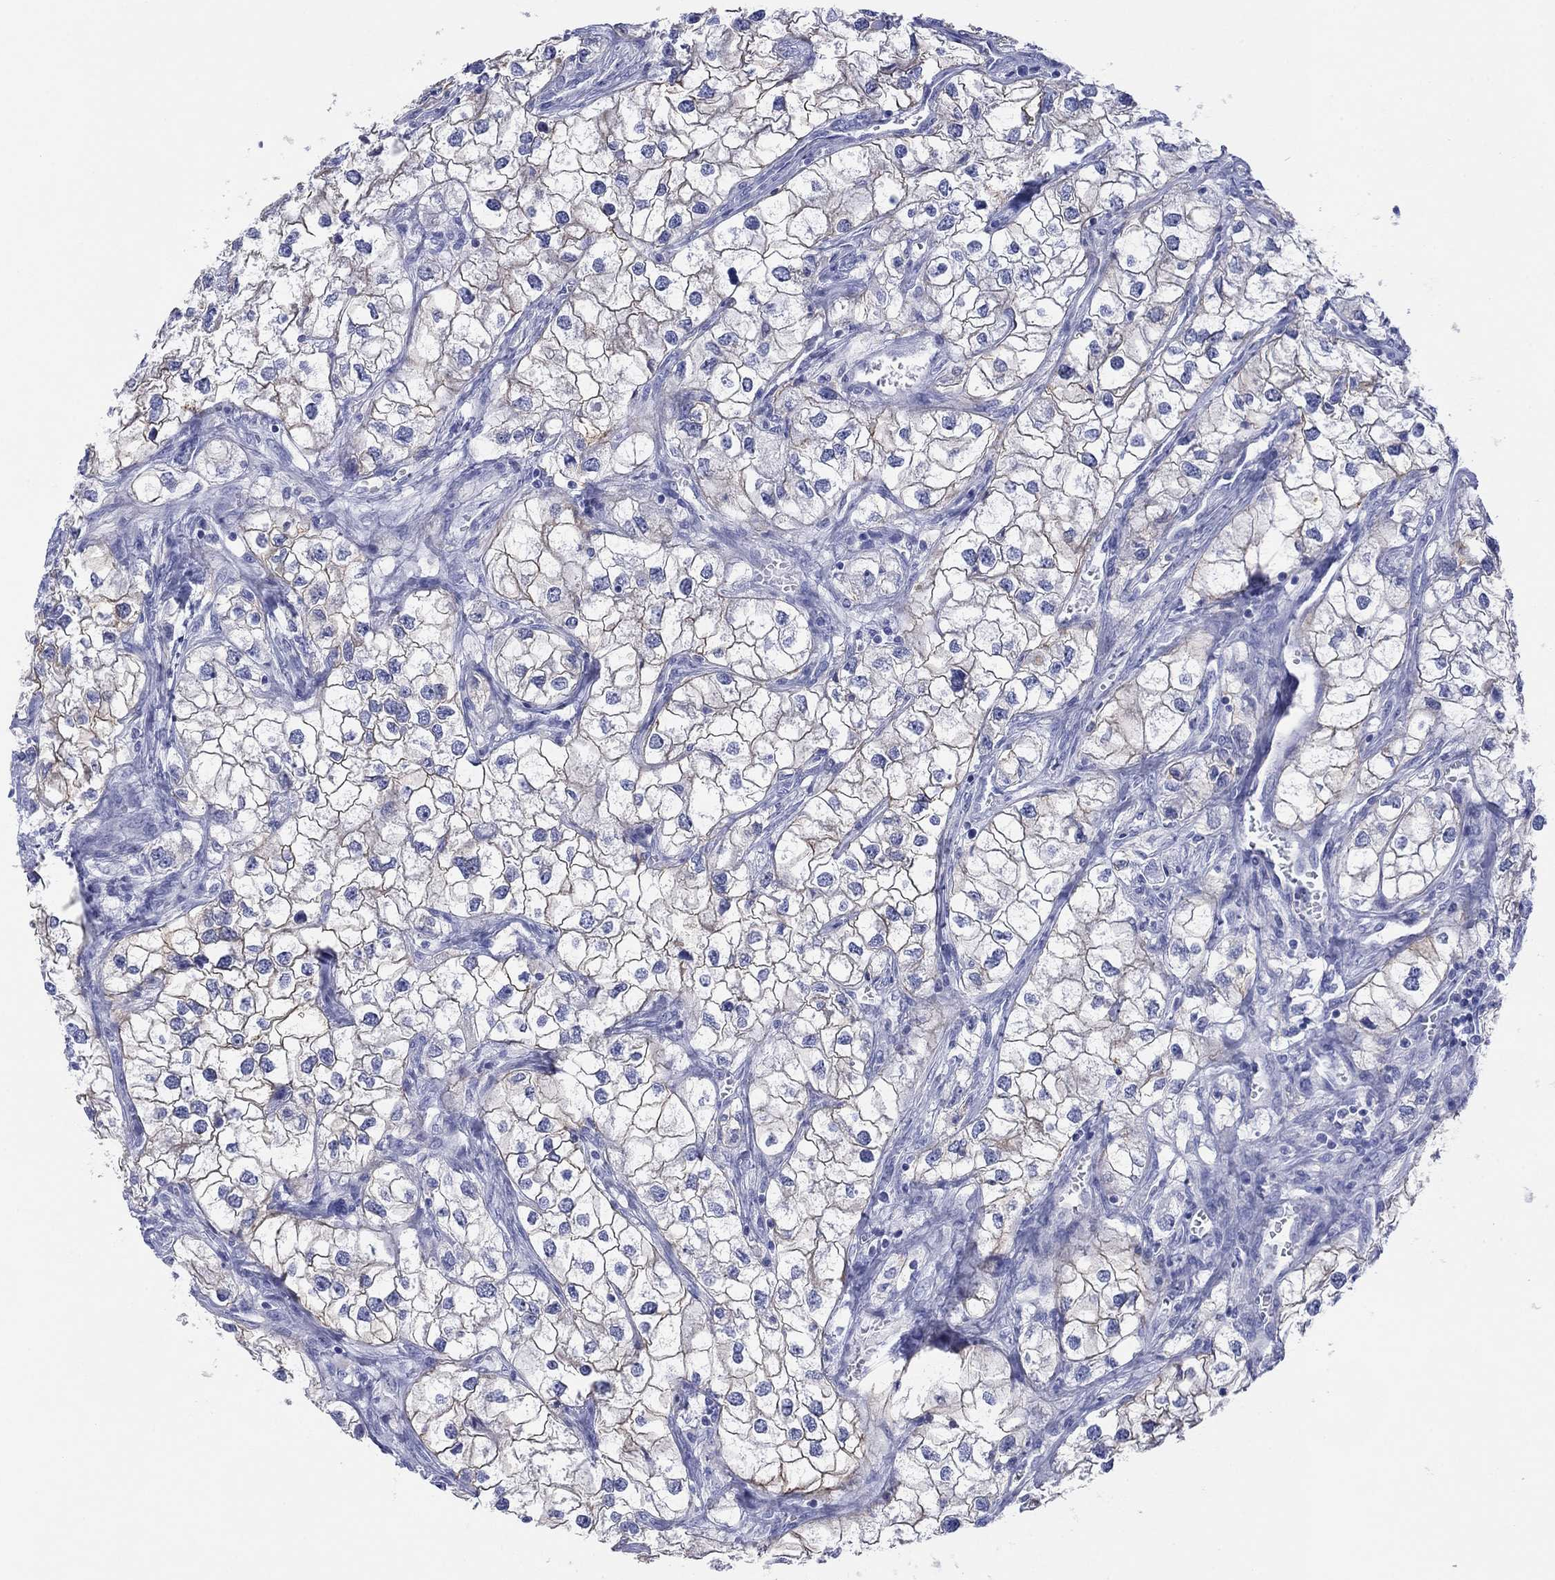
{"staining": {"intensity": "moderate", "quantity": "<25%", "location": "cytoplasmic/membranous"}, "tissue": "renal cancer", "cell_type": "Tumor cells", "image_type": "cancer", "snomed": [{"axis": "morphology", "description": "Adenocarcinoma, NOS"}, {"axis": "topography", "description": "Kidney"}], "caption": "A micrograph of renal cancer (adenocarcinoma) stained for a protein displays moderate cytoplasmic/membranous brown staining in tumor cells.", "gene": "ATP1B1", "patient": {"sex": "male", "age": 59}}